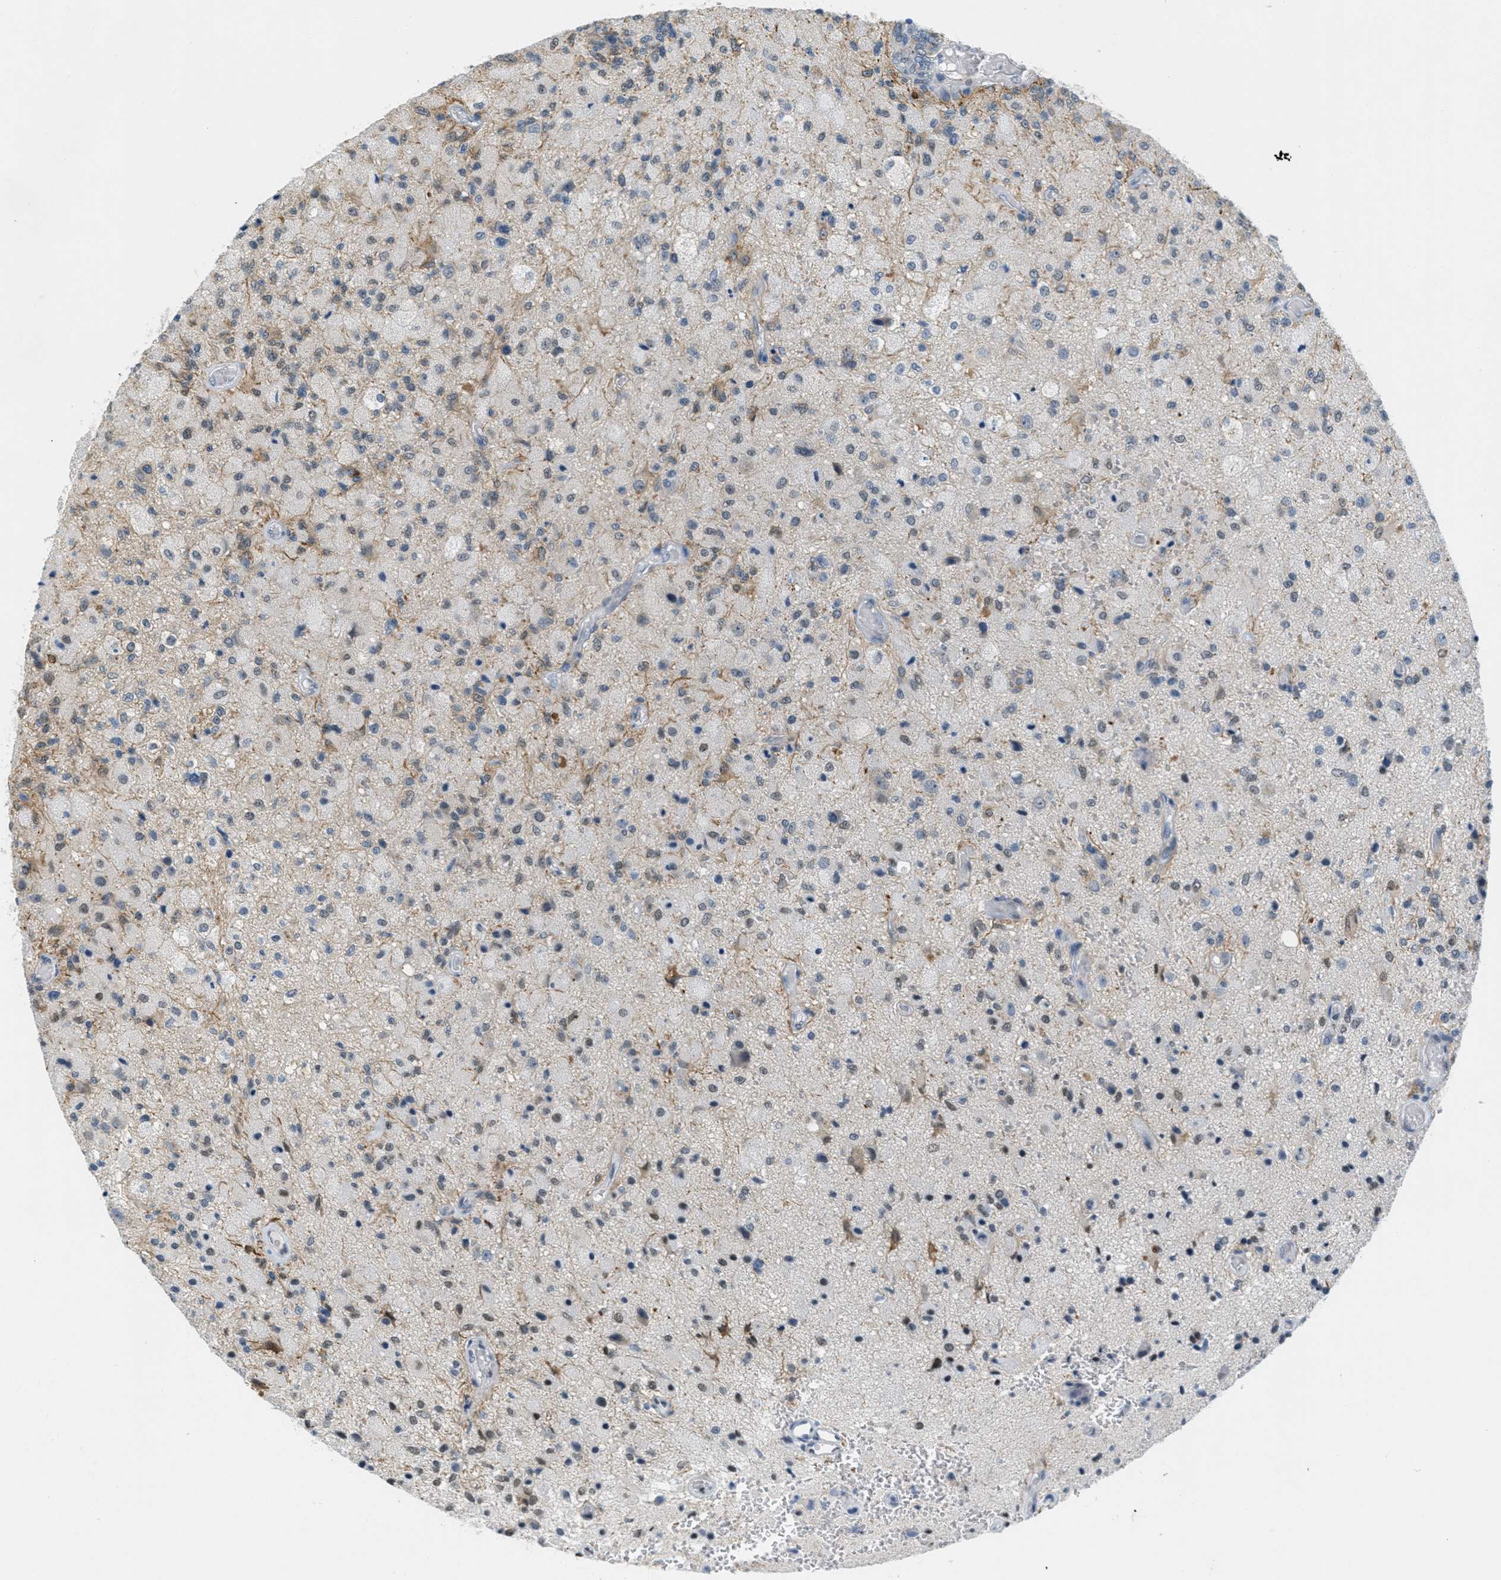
{"staining": {"intensity": "moderate", "quantity": "<25%", "location": "cytoplasmic/membranous,nuclear"}, "tissue": "glioma", "cell_type": "Tumor cells", "image_type": "cancer", "snomed": [{"axis": "morphology", "description": "Normal tissue, NOS"}, {"axis": "morphology", "description": "Glioma, malignant, High grade"}, {"axis": "topography", "description": "Cerebral cortex"}], "caption": "DAB immunohistochemical staining of malignant glioma (high-grade) shows moderate cytoplasmic/membranous and nuclear protein expression in approximately <25% of tumor cells. (DAB IHC with brightfield microscopy, high magnification).", "gene": "HS3ST2", "patient": {"sex": "male", "age": 77}}